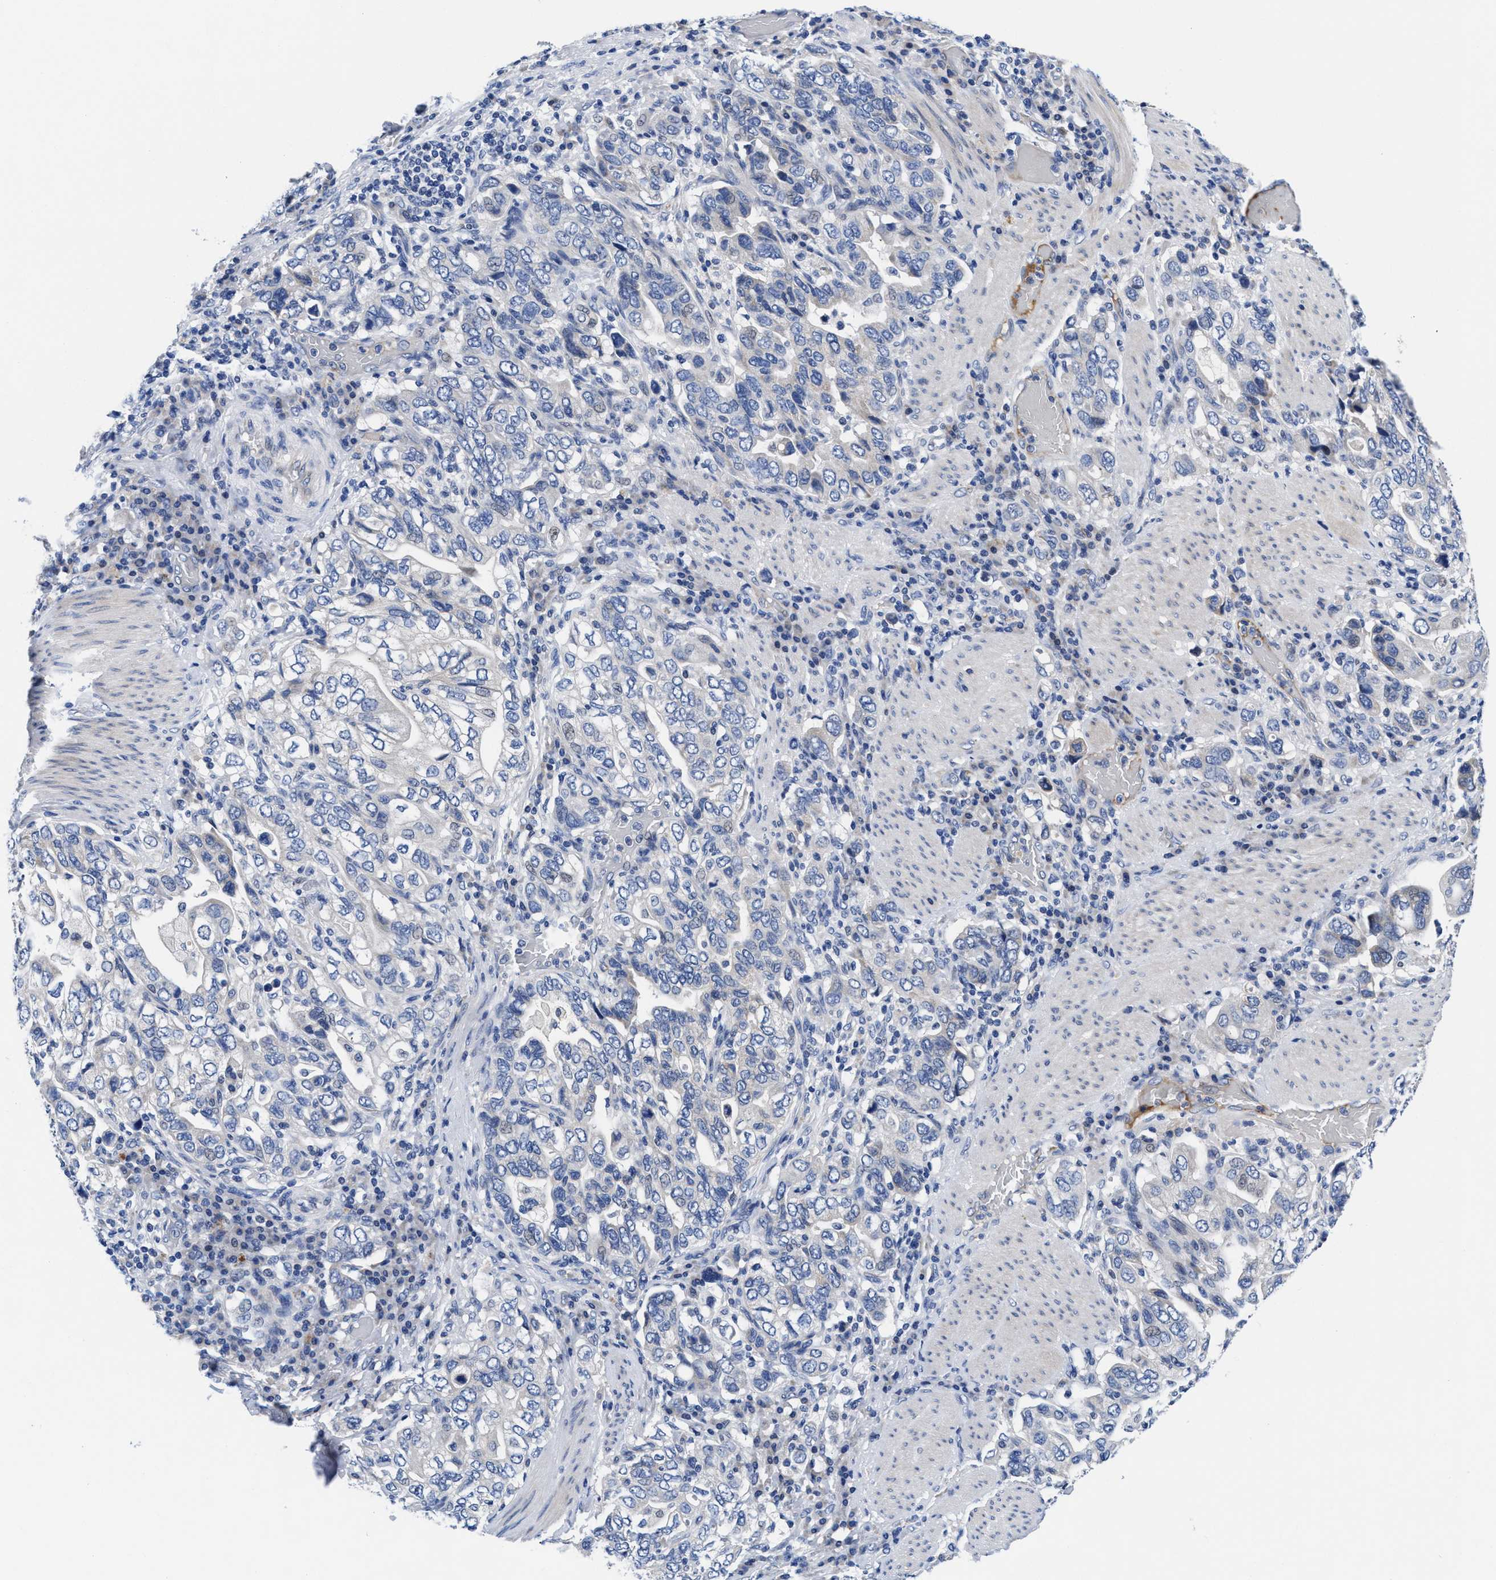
{"staining": {"intensity": "negative", "quantity": "none", "location": "none"}, "tissue": "stomach cancer", "cell_type": "Tumor cells", "image_type": "cancer", "snomed": [{"axis": "morphology", "description": "Adenocarcinoma, NOS"}, {"axis": "topography", "description": "Stomach, upper"}], "caption": "Immunohistochemistry (IHC) micrograph of neoplastic tissue: human stomach cancer (adenocarcinoma) stained with DAB exhibits no significant protein expression in tumor cells.", "gene": "DHRS13", "patient": {"sex": "male", "age": 62}}